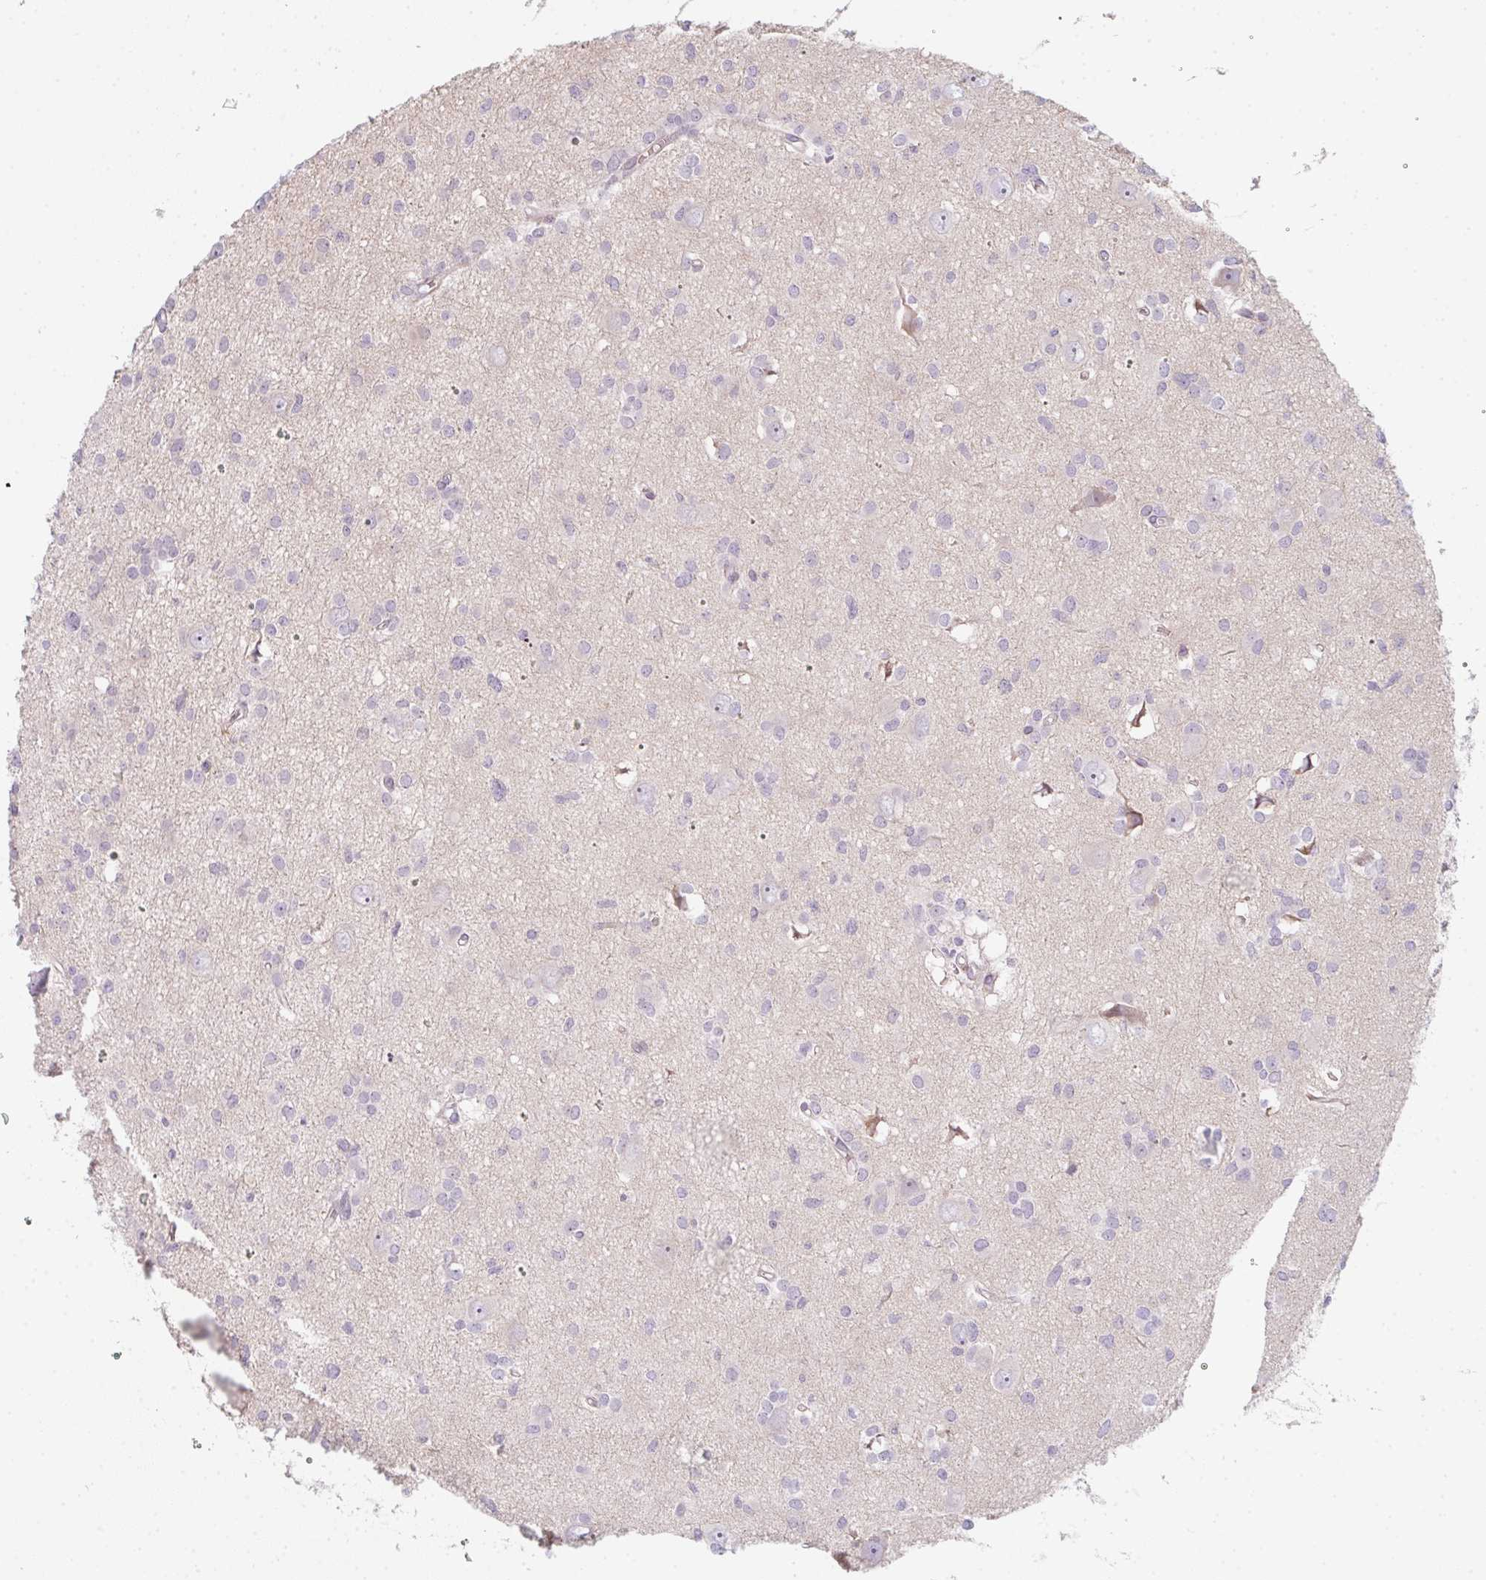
{"staining": {"intensity": "negative", "quantity": "none", "location": "none"}, "tissue": "glioma", "cell_type": "Tumor cells", "image_type": "cancer", "snomed": [{"axis": "morphology", "description": "Glioma, malignant, High grade"}, {"axis": "topography", "description": "Brain"}], "caption": "Tumor cells are negative for brown protein staining in malignant high-grade glioma.", "gene": "TMEM237", "patient": {"sex": "male", "age": 23}}